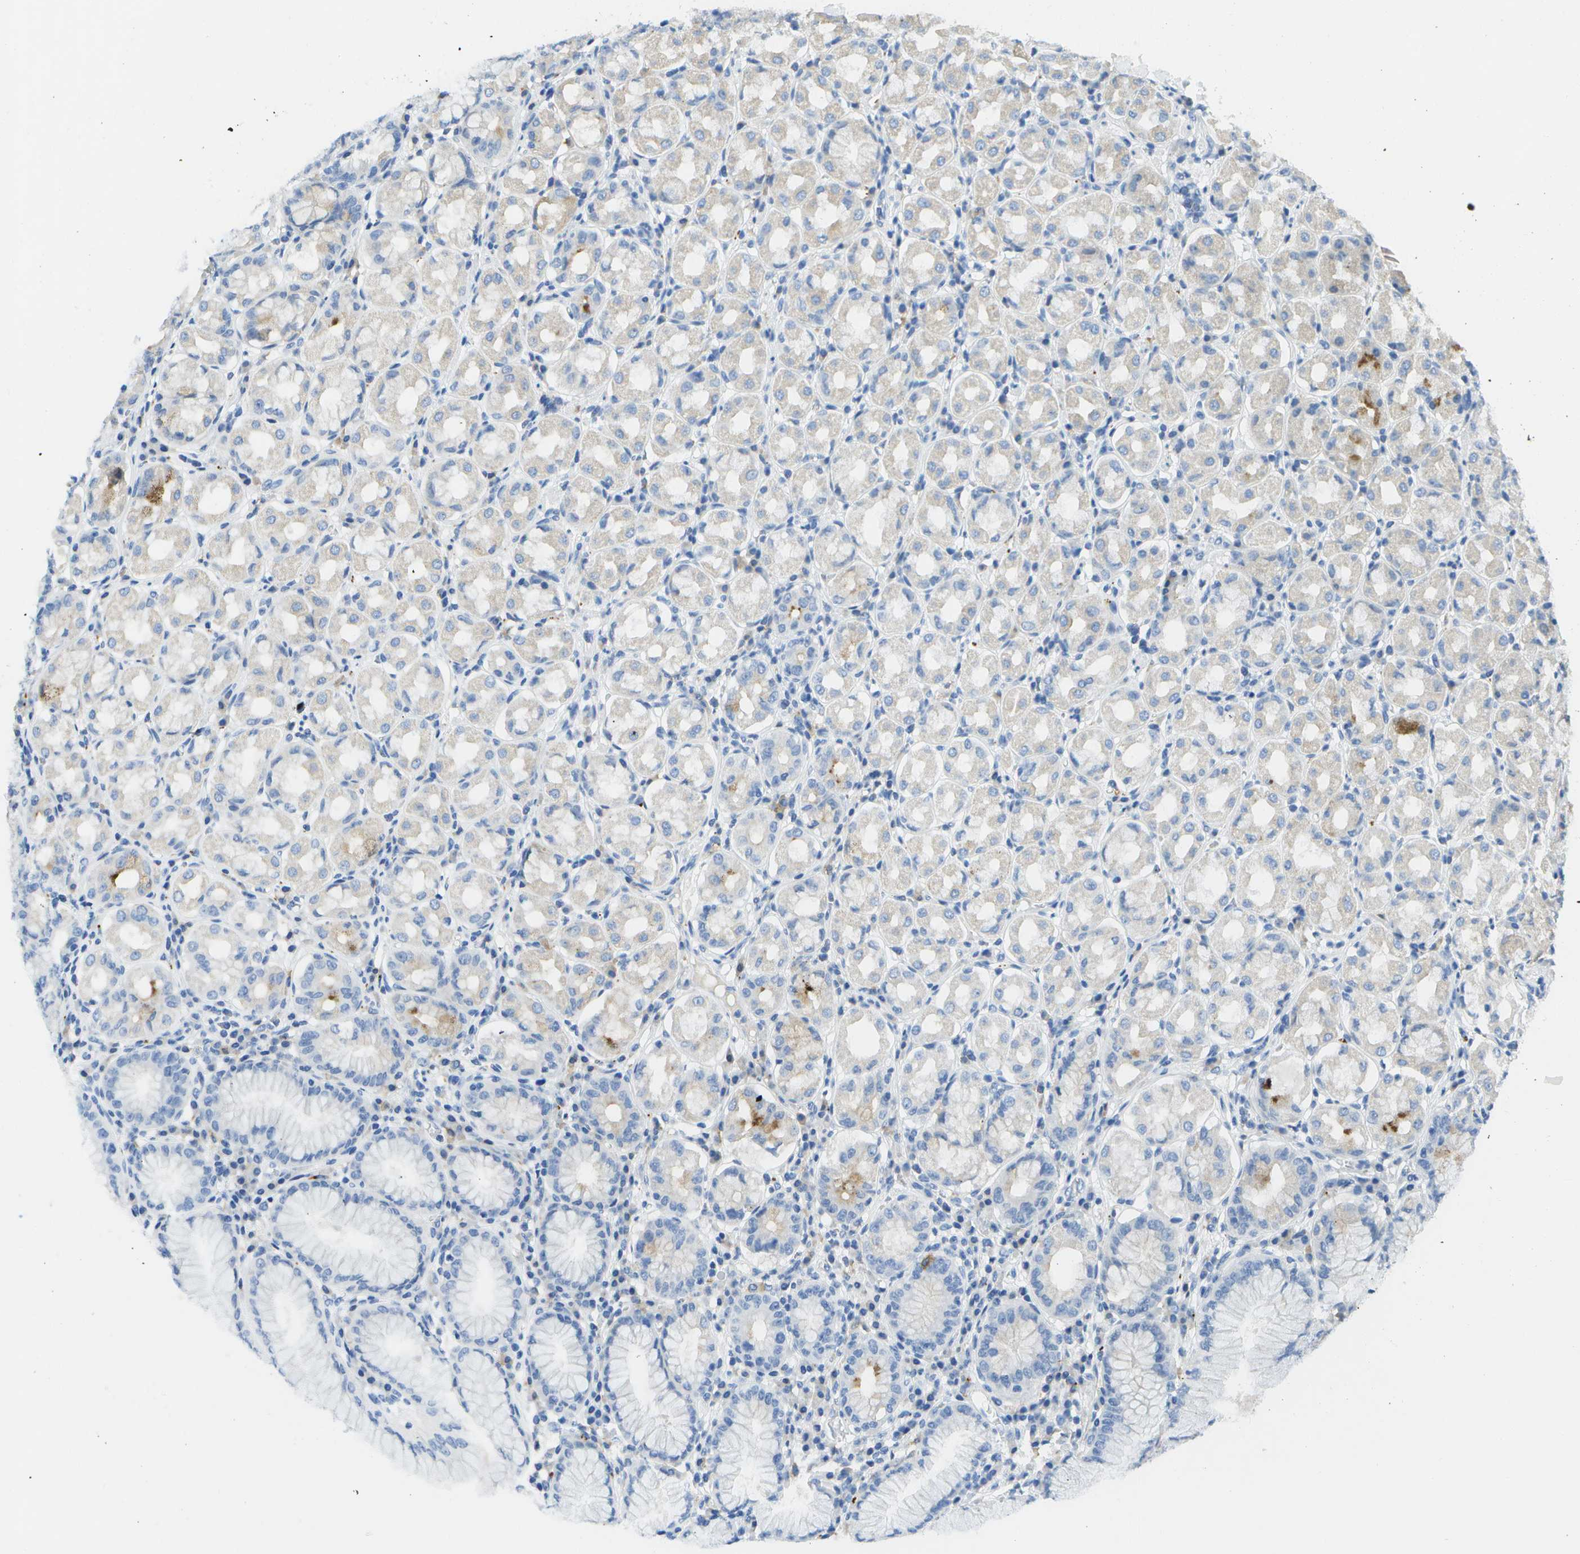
{"staining": {"intensity": "weak", "quantity": "25%-75%", "location": "cytoplasmic/membranous"}, "tissue": "stomach", "cell_type": "Glandular cells", "image_type": "normal", "snomed": [{"axis": "morphology", "description": "Normal tissue, NOS"}, {"axis": "topography", "description": "Stomach"}, {"axis": "topography", "description": "Stomach, lower"}], "caption": "High-power microscopy captured an IHC micrograph of normal stomach, revealing weak cytoplasmic/membranous staining in about 25%-75% of glandular cells.", "gene": "MS4A1", "patient": {"sex": "female", "age": 56}}